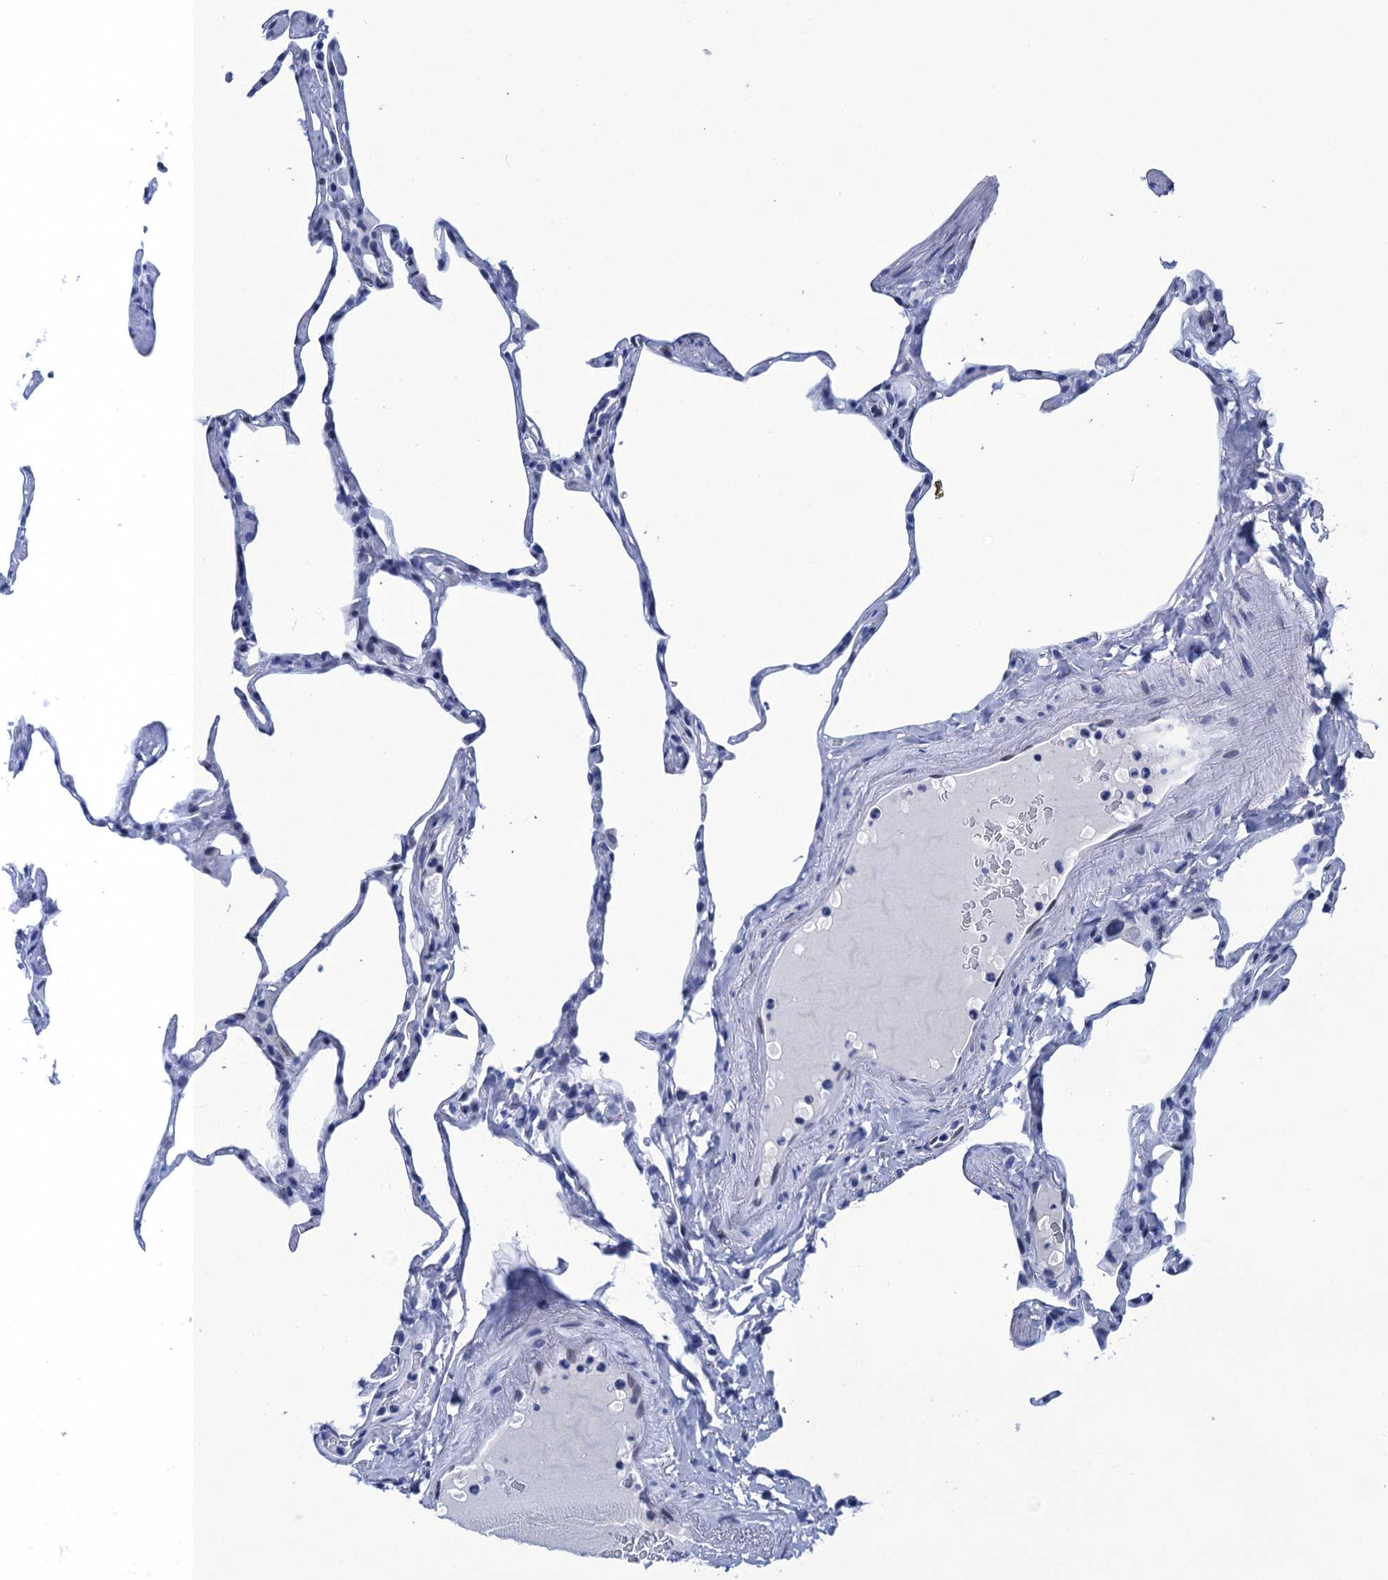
{"staining": {"intensity": "negative", "quantity": "none", "location": "none"}, "tissue": "lung", "cell_type": "Alveolar cells", "image_type": "normal", "snomed": [{"axis": "morphology", "description": "Normal tissue, NOS"}, {"axis": "topography", "description": "Lung"}], "caption": "This is a image of IHC staining of normal lung, which shows no expression in alveolar cells.", "gene": "METTL25", "patient": {"sex": "male", "age": 65}}